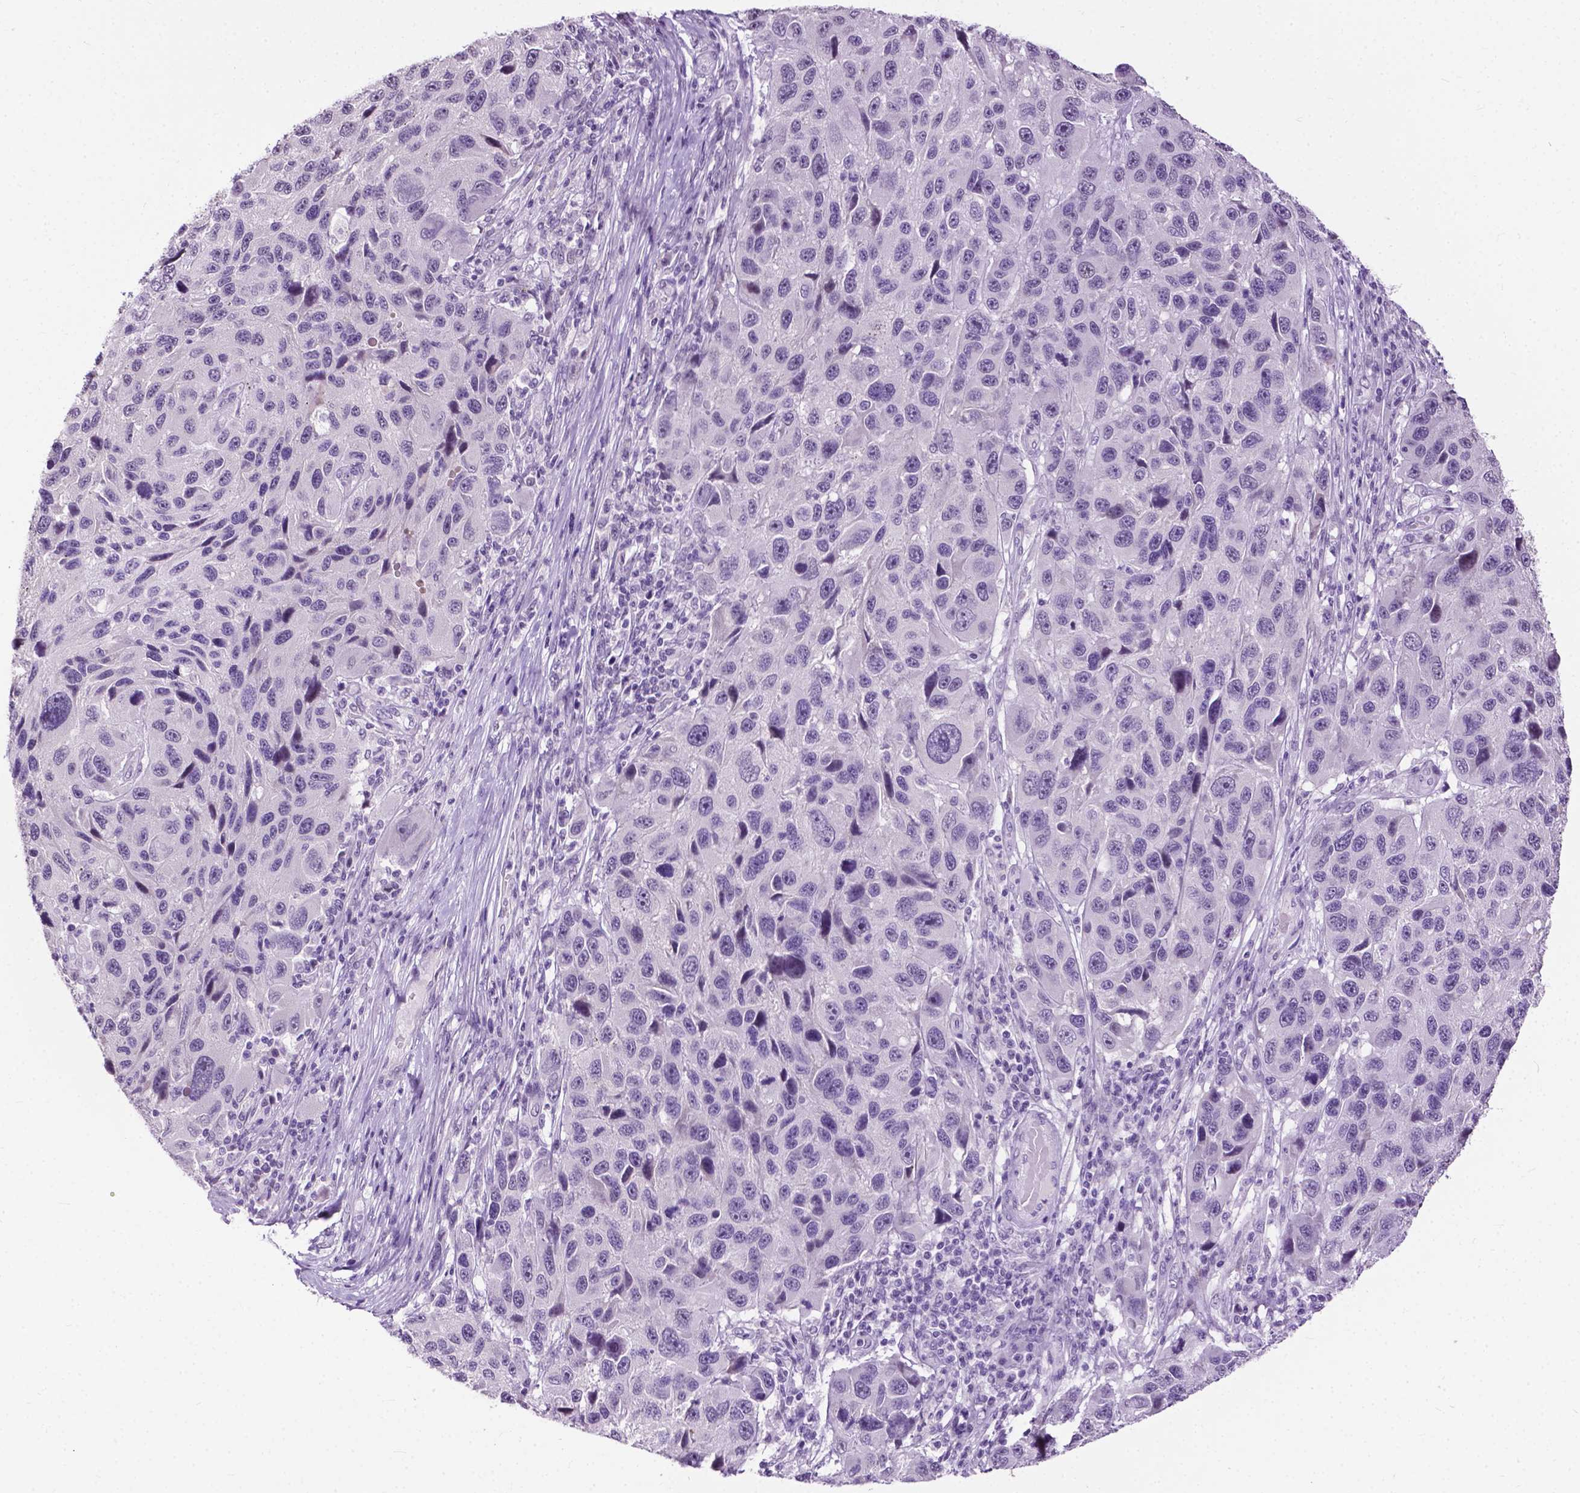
{"staining": {"intensity": "negative", "quantity": "none", "location": "none"}, "tissue": "melanoma", "cell_type": "Tumor cells", "image_type": "cancer", "snomed": [{"axis": "morphology", "description": "Malignant melanoma, NOS"}, {"axis": "topography", "description": "Skin"}], "caption": "Malignant melanoma stained for a protein using immunohistochemistry (IHC) displays no staining tumor cells.", "gene": "GPR37L1", "patient": {"sex": "male", "age": 53}}